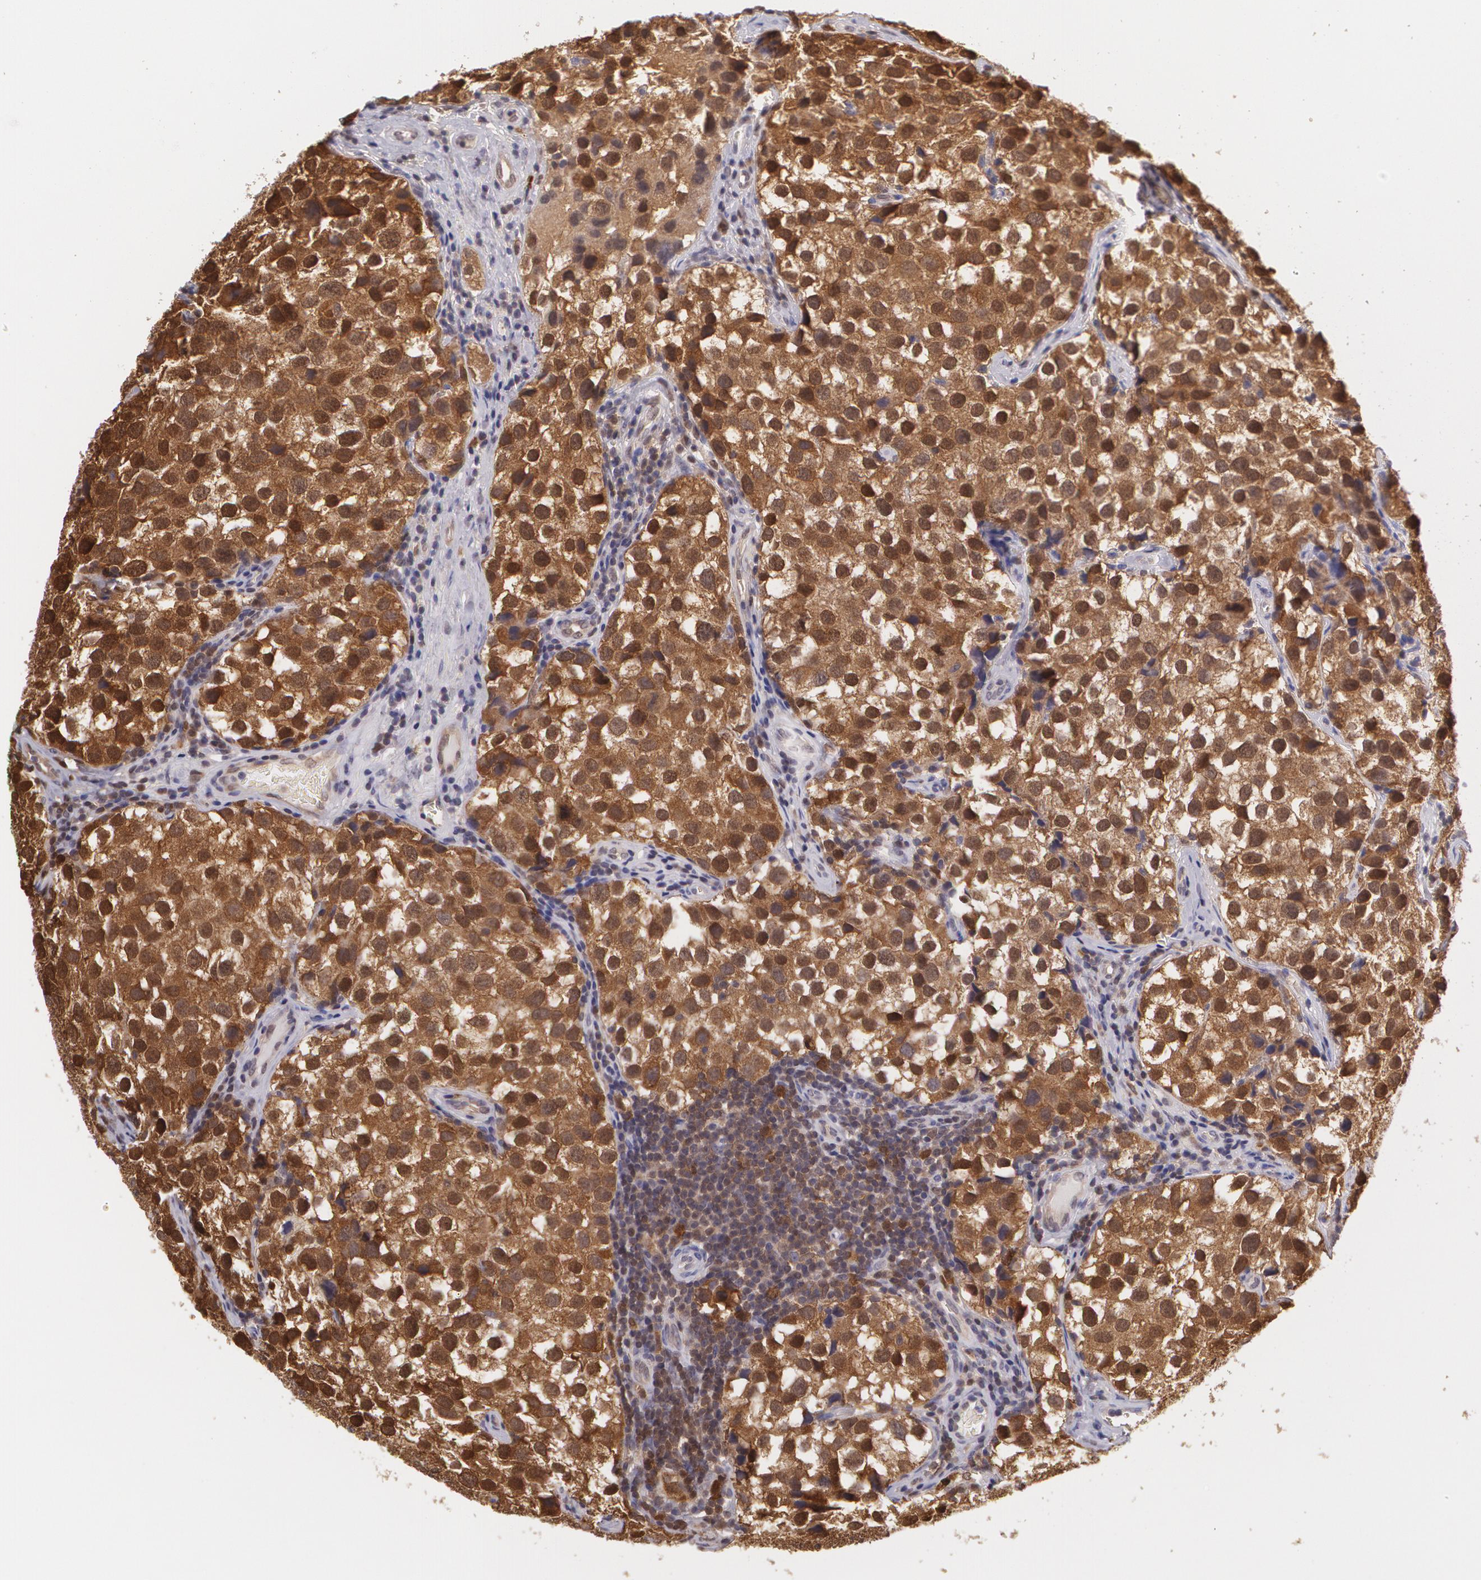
{"staining": {"intensity": "strong", "quantity": ">75%", "location": "cytoplasmic/membranous,nuclear"}, "tissue": "testis cancer", "cell_type": "Tumor cells", "image_type": "cancer", "snomed": [{"axis": "morphology", "description": "Seminoma, NOS"}, {"axis": "topography", "description": "Testis"}], "caption": "Immunohistochemical staining of human testis cancer reveals strong cytoplasmic/membranous and nuclear protein staining in about >75% of tumor cells. Using DAB (3,3'-diaminobenzidine) (brown) and hematoxylin (blue) stains, captured at high magnification using brightfield microscopy.", "gene": "HSPH1", "patient": {"sex": "male", "age": 39}}